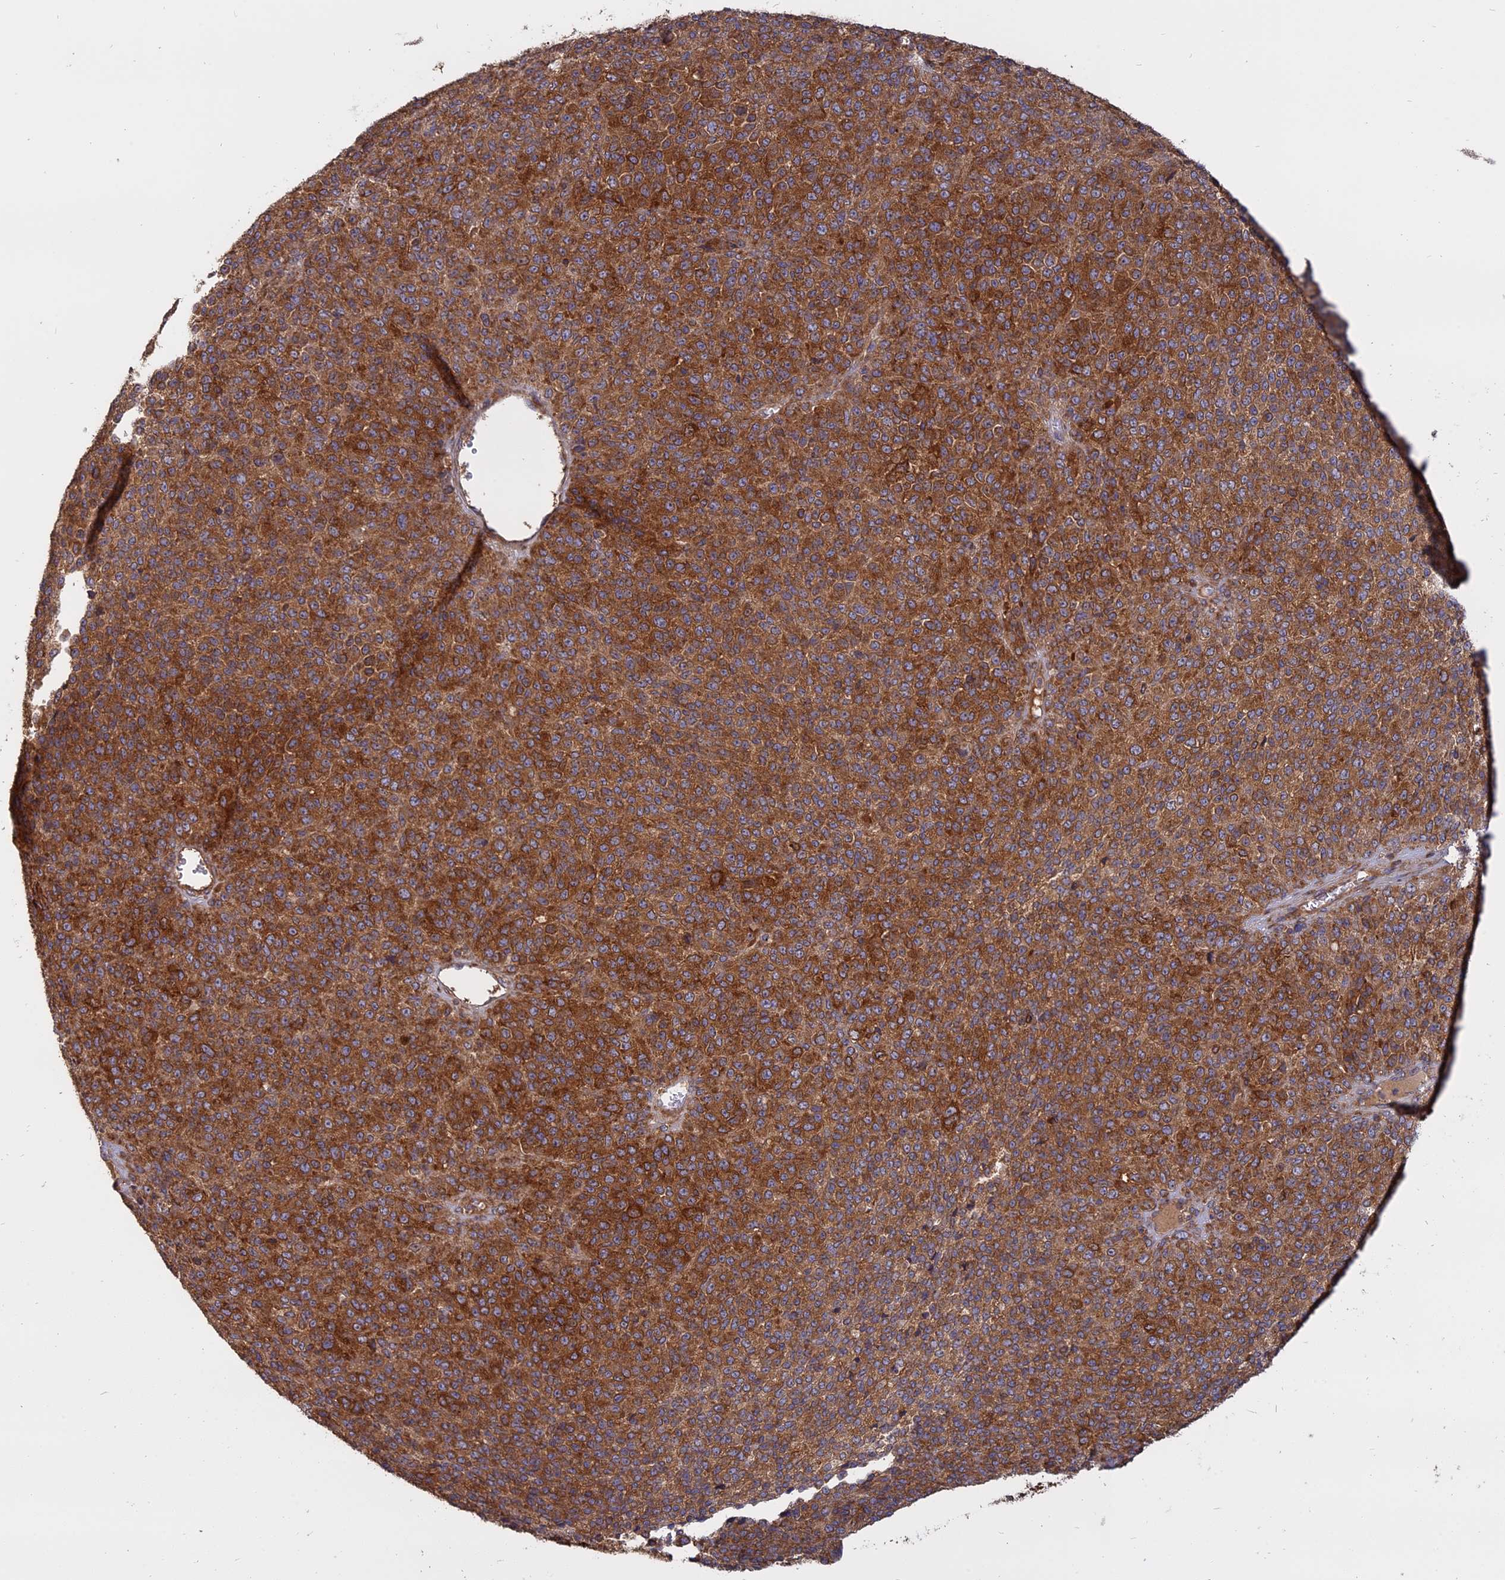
{"staining": {"intensity": "strong", "quantity": ">75%", "location": "cytoplasmic/membranous"}, "tissue": "melanoma", "cell_type": "Tumor cells", "image_type": "cancer", "snomed": [{"axis": "morphology", "description": "Malignant melanoma, Metastatic site"}, {"axis": "topography", "description": "Brain"}], "caption": "A micrograph of melanoma stained for a protein reveals strong cytoplasmic/membranous brown staining in tumor cells.", "gene": "TMEM208", "patient": {"sex": "female", "age": 56}}